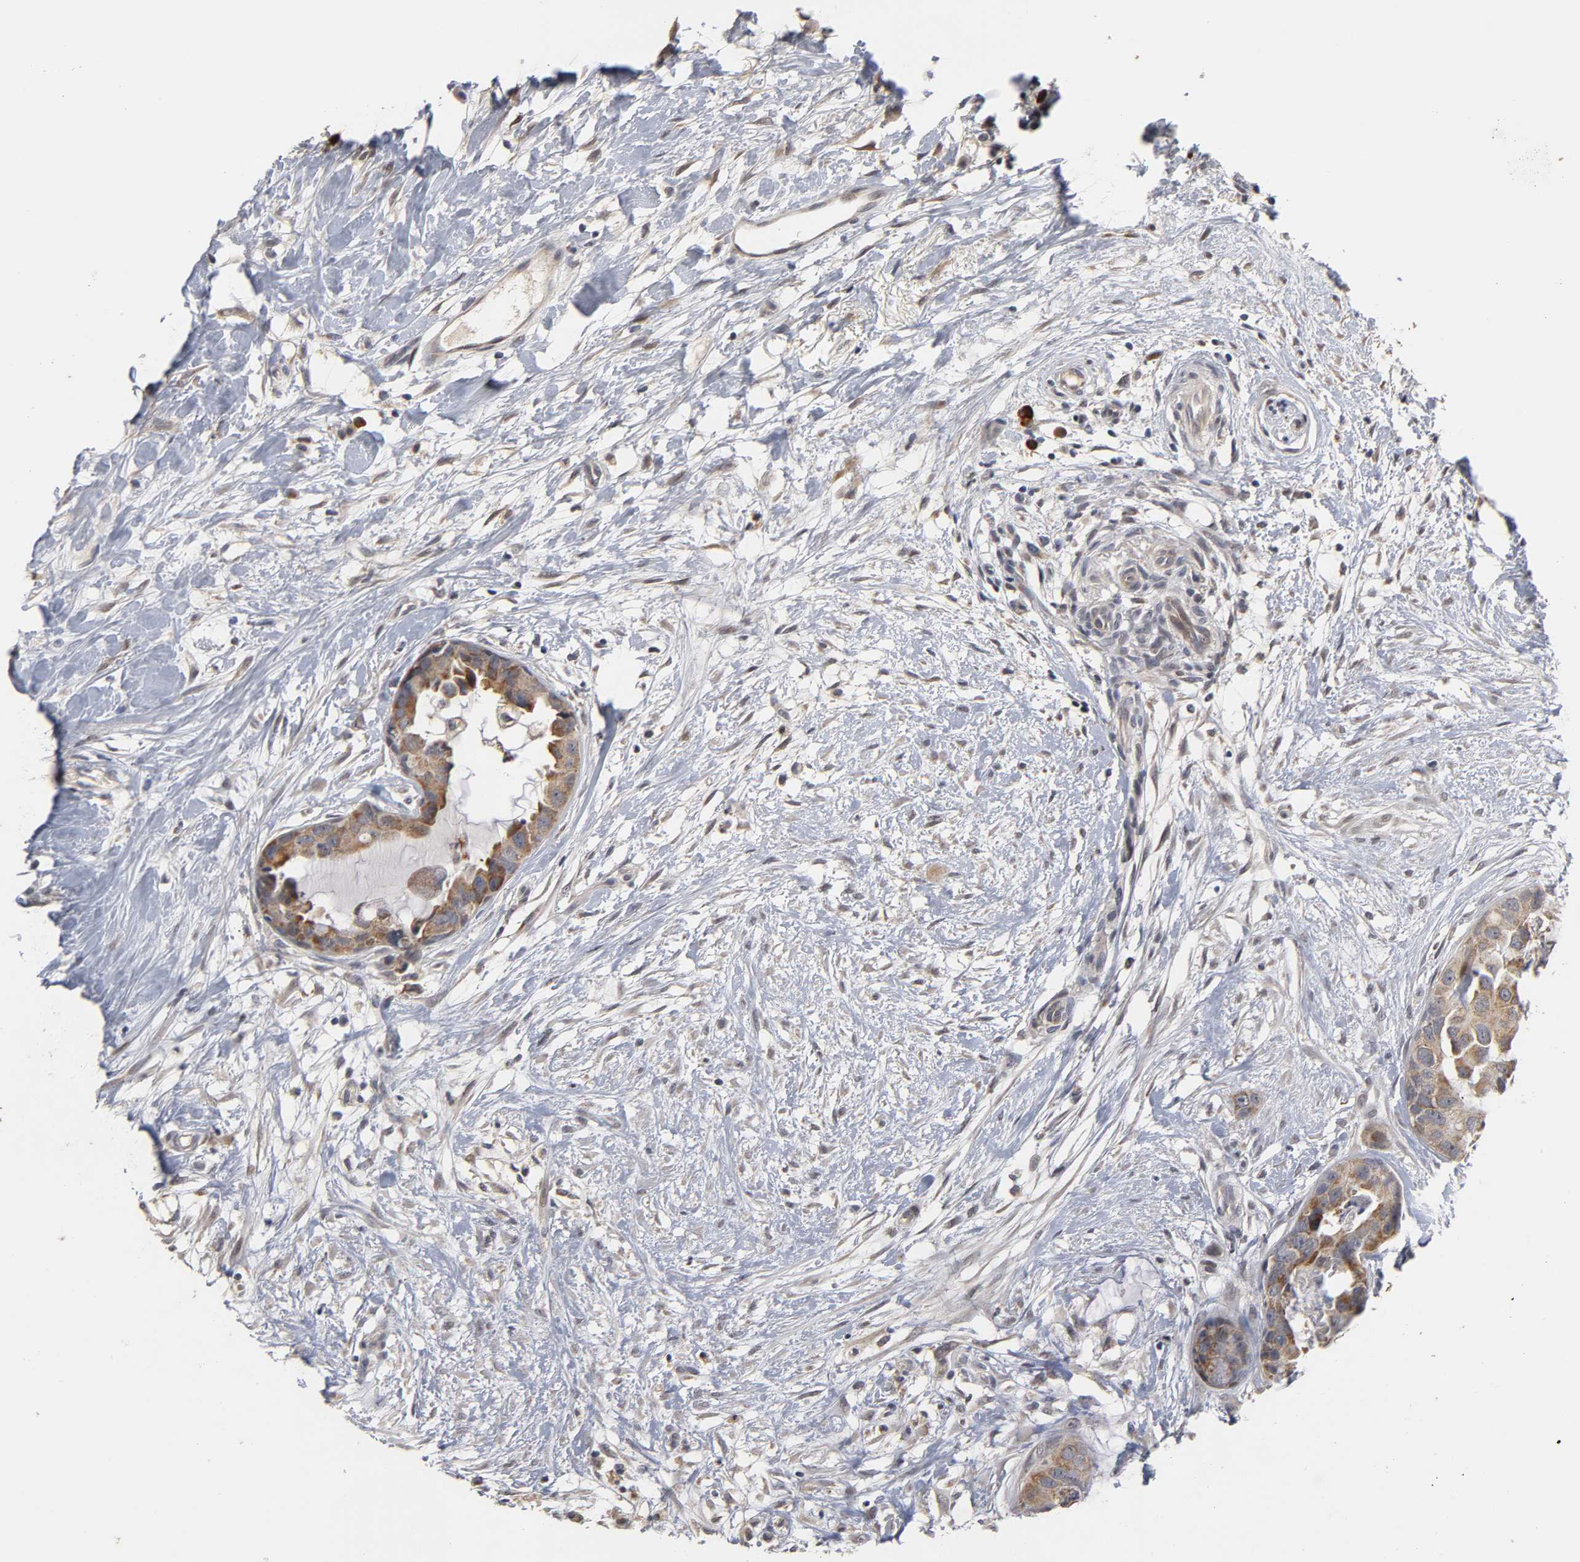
{"staining": {"intensity": "moderate", "quantity": ">75%", "location": "cytoplasmic/membranous"}, "tissue": "breast cancer", "cell_type": "Tumor cells", "image_type": "cancer", "snomed": [{"axis": "morphology", "description": "Duct carcinoma"}, {"axis": "topography", "description": "Breast"}], "caption": "An immunohistochemistry (IHC) histopathology image of tumor tissue is shown. Protein staining in brown highlights moderate cytoplasmic/membranous positivity in breast infiltrating ductal carcinoma within tumor cells. (Stains: DAB (3,3'-diaminobenzidine) in brown, nuclei in blue, Microscopy: brightfield microscopy at high magnification).", "gene": "GSTZ1", "patient": {"sex": "female", "age": 40}}